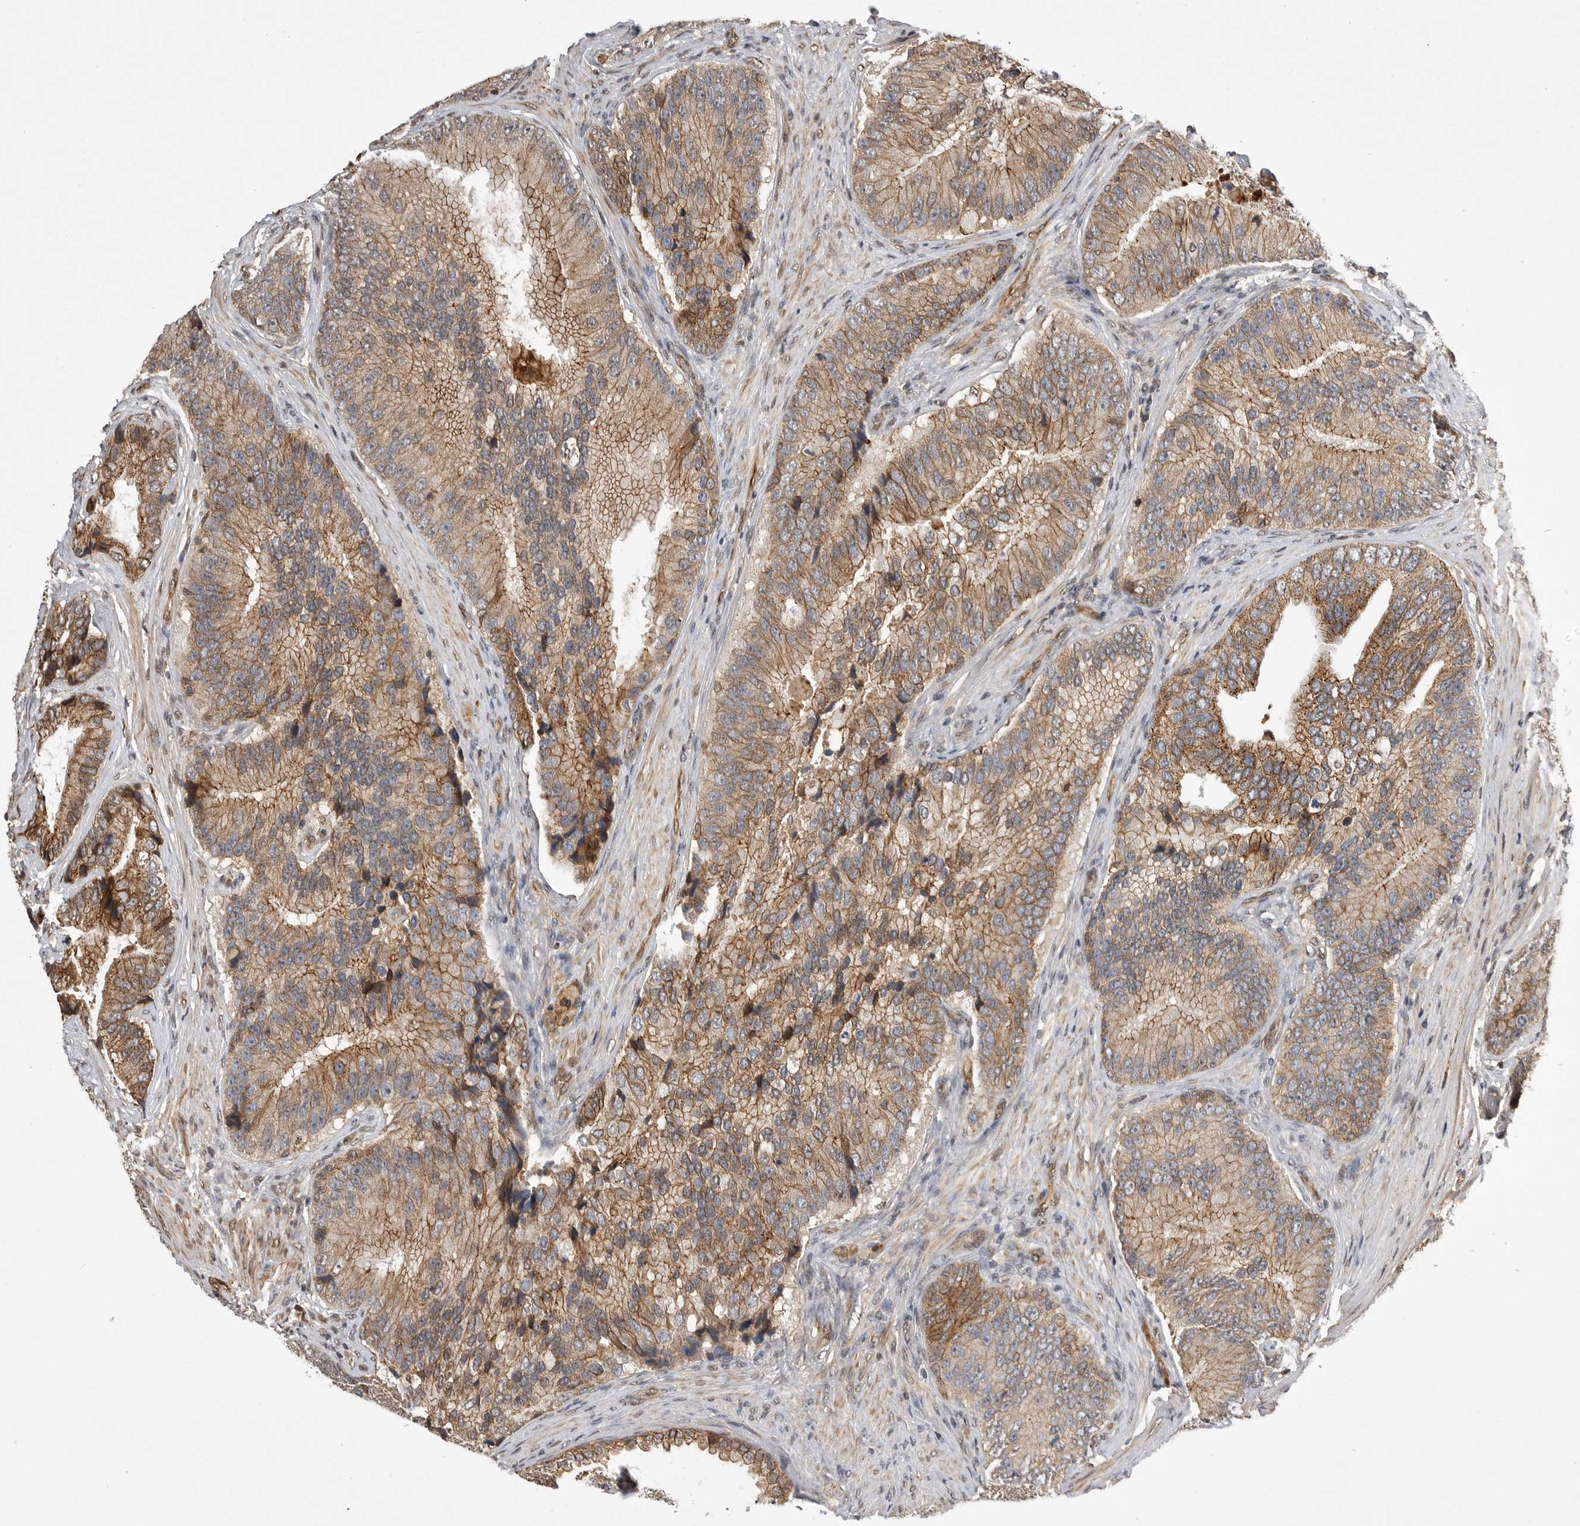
{"staining": {"intensity": "moderate", "quantity": ">75%", "location": "cytoplasmic/membranous"}, "tissue": "prostate cancer", "cell_type": "Tumor cells", "image_type": "cancer", "snomed": [{"axis": "morphology", "description": "Adenocarcinoma, High grade"}, {"axis": "topography", "description": "Prostate"}], "caption": "This micrograph exhibits prostate cancer stained with IHC to label a protein in brown. The cytoplasmic/membranous of tumor cells show moderate positivity for the protein. Nuclei are counter-stained blue.", "gene": "NECTIN1", "patient": {"sex": "male", "age": 70}}